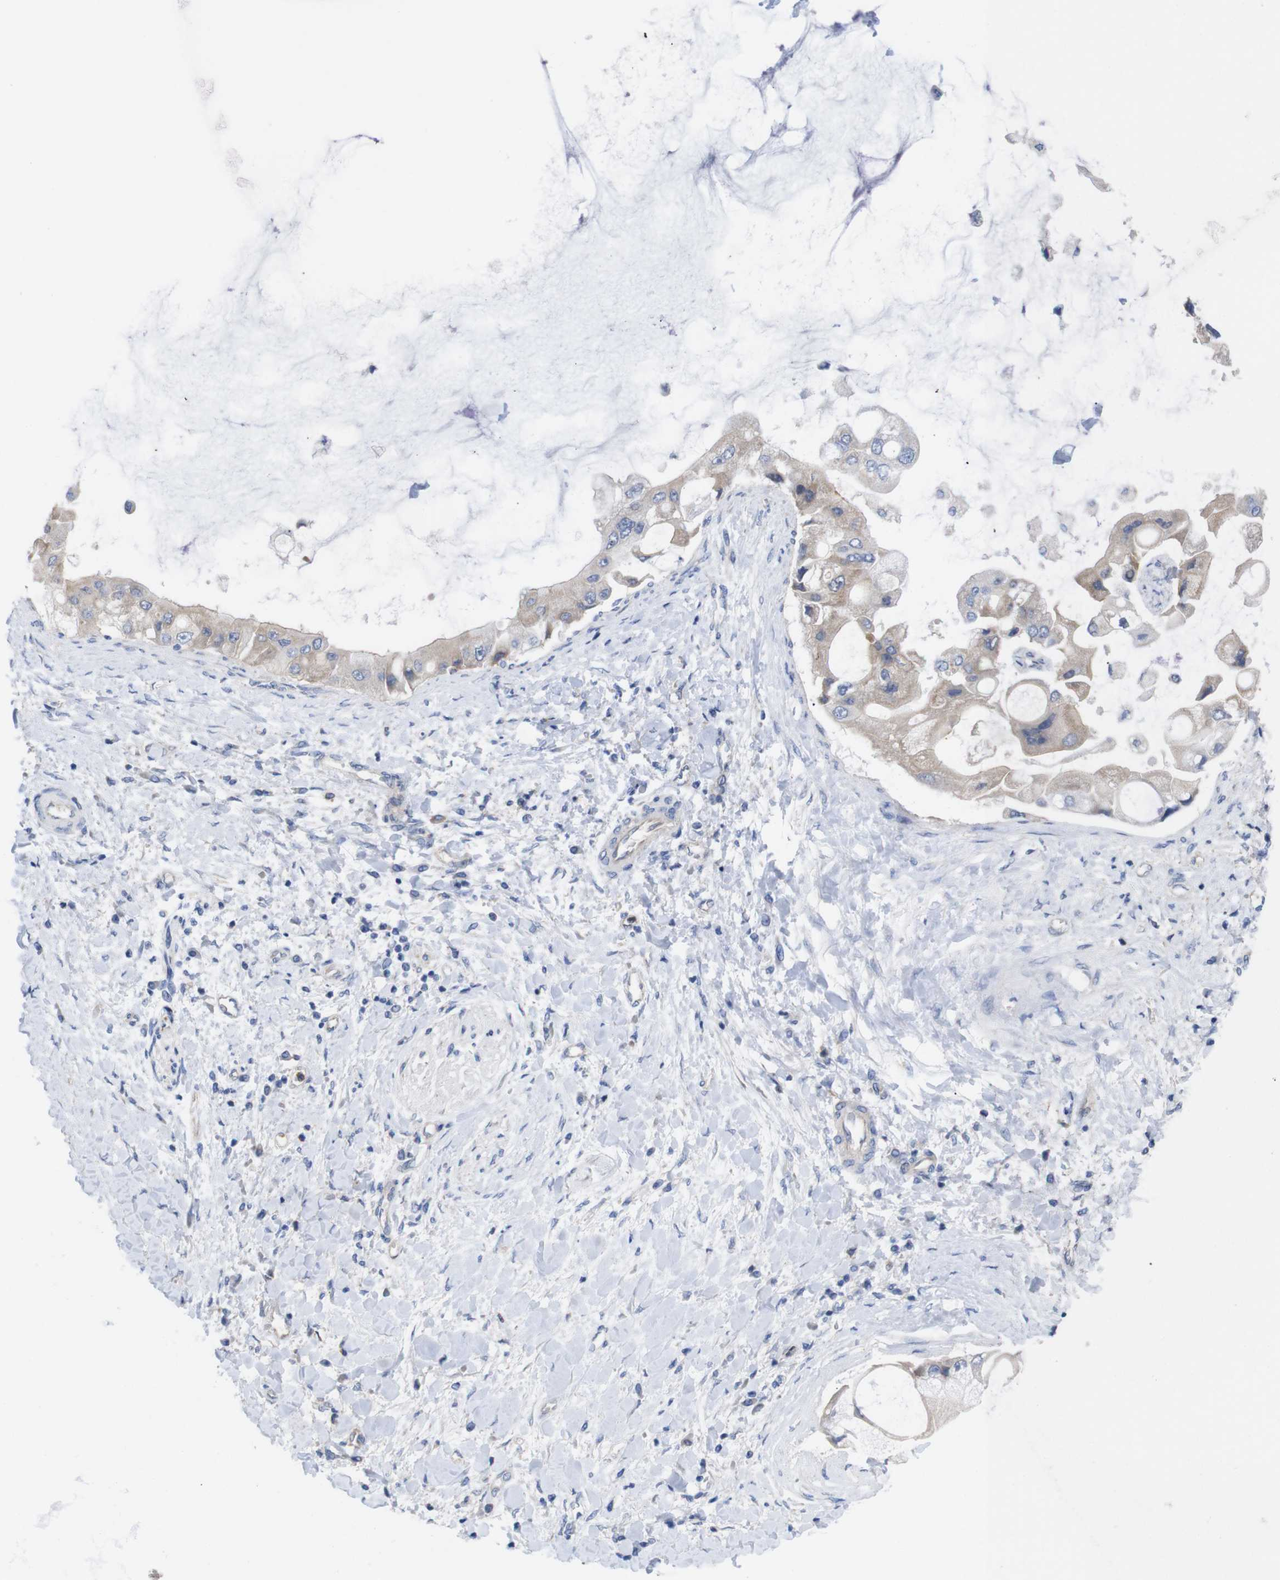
{"staining": {"intensity": "weak", "quantity": ">75%", "location": "cytoplasmic/membranous"}, "tissue": "liver cancer", "cell_type": "Tumor cells", "image_type": "cancer", "snomed": [{"axis": "morphology", "description": "Cholangiocarcinoma"}, {"axis": "topography", "description": "Liver"}], "caption": "Tumor cells demonstrate low levels of weak cytoplasmic/membranous positivity in about >75% of cells in human liver cholangiocarcinoma. Immunohistochemistry stains the protein of interest in brown and the nuclei are stained blue.", "gene": "USH1C", "patient": {"sex": "male", "age": 50}}